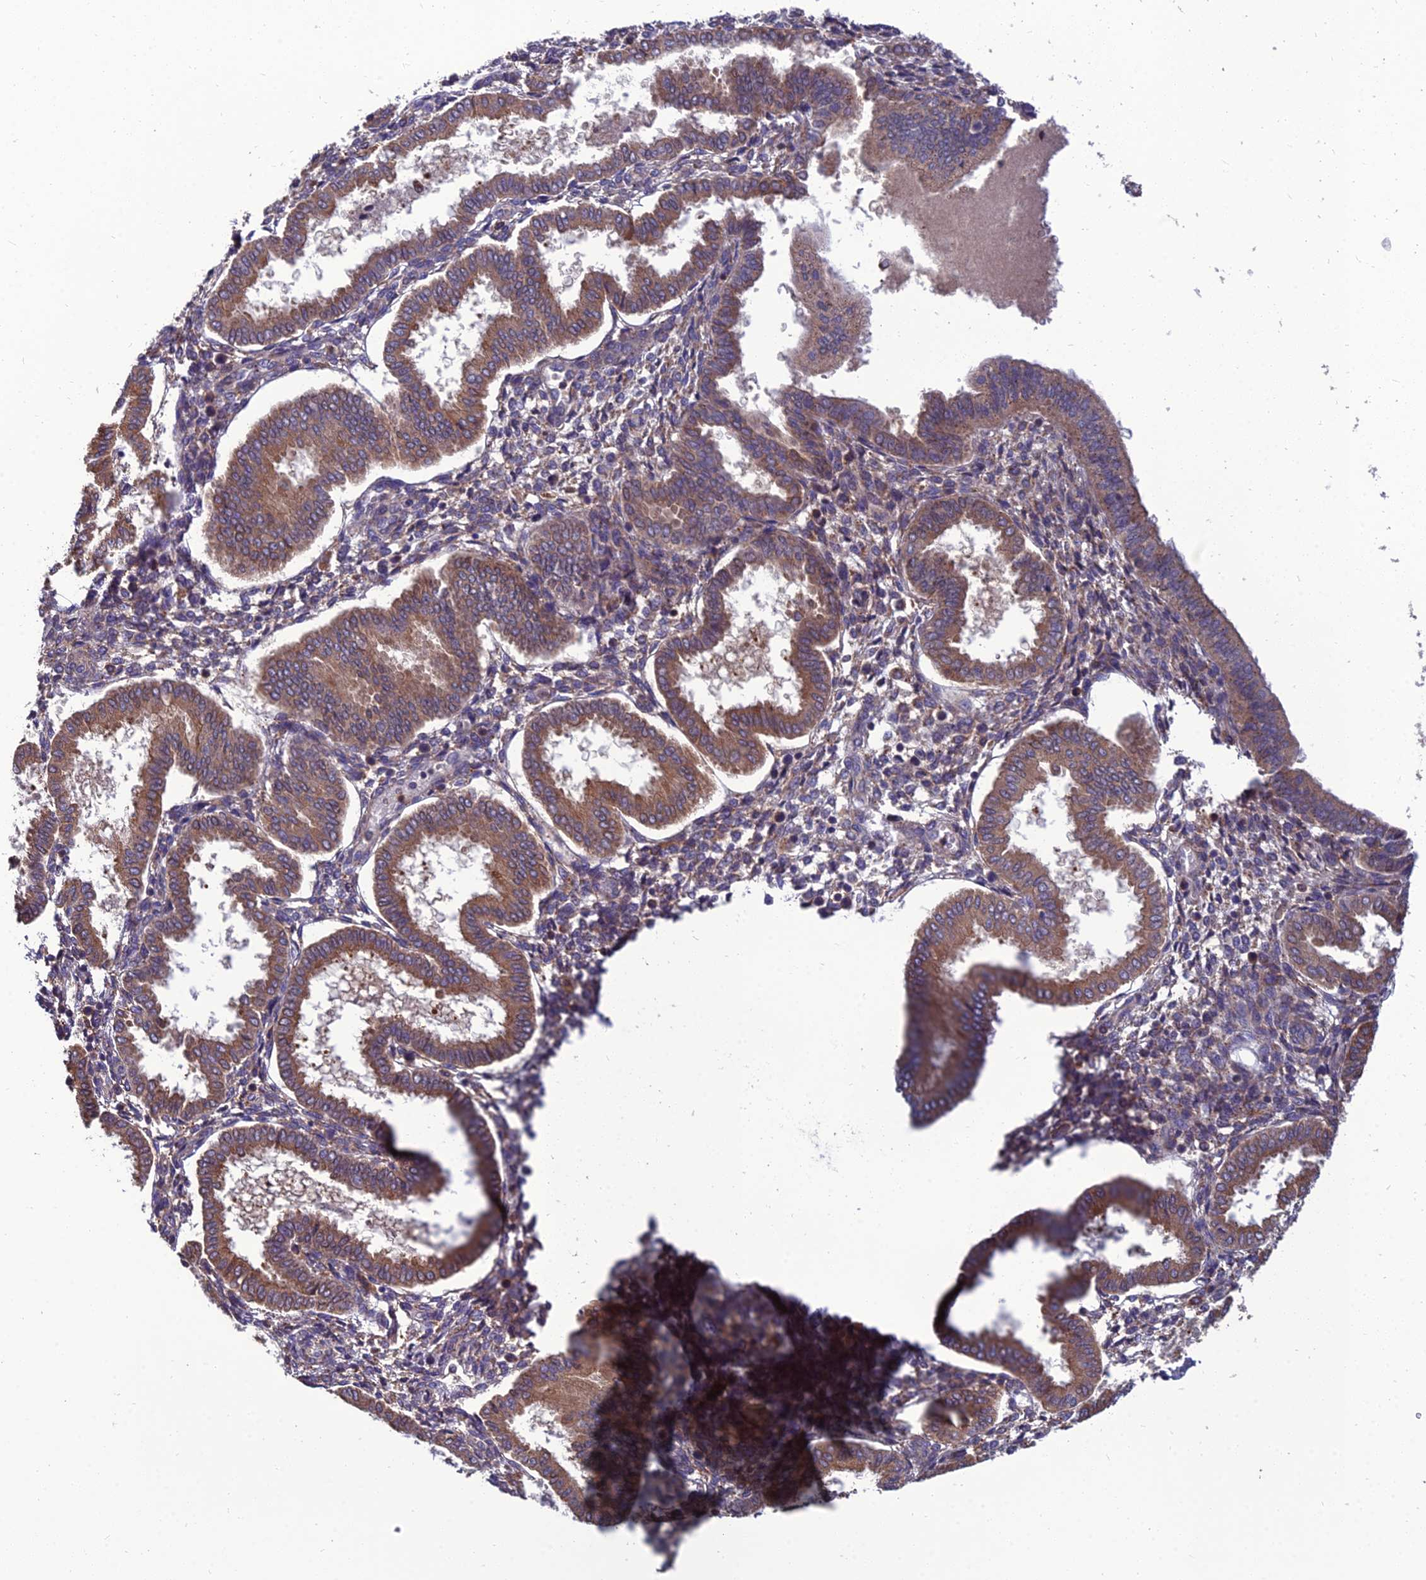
{"staining": {"intensity": "weak", "quantity": "<25%", "location": "cytoplasmic/membranous"}, "tissue": "endometrium", "cell_type": "Cells in endometrial stroma", "image_type": "normal", "snomed": [{"axis": "morphology", "description": "Normal tissue, NOS"}, {"axis": "topography", "description": "Endometrium"}], "caption": "A high-resolution micrograph shows immunohistochemistry (IHC) staining of unremarkable endometrium, which exhibits no significant expression in cells in endometrial stroma.", "gene": "UMAD1", "patient": {"sex": "female", "age": 24}}